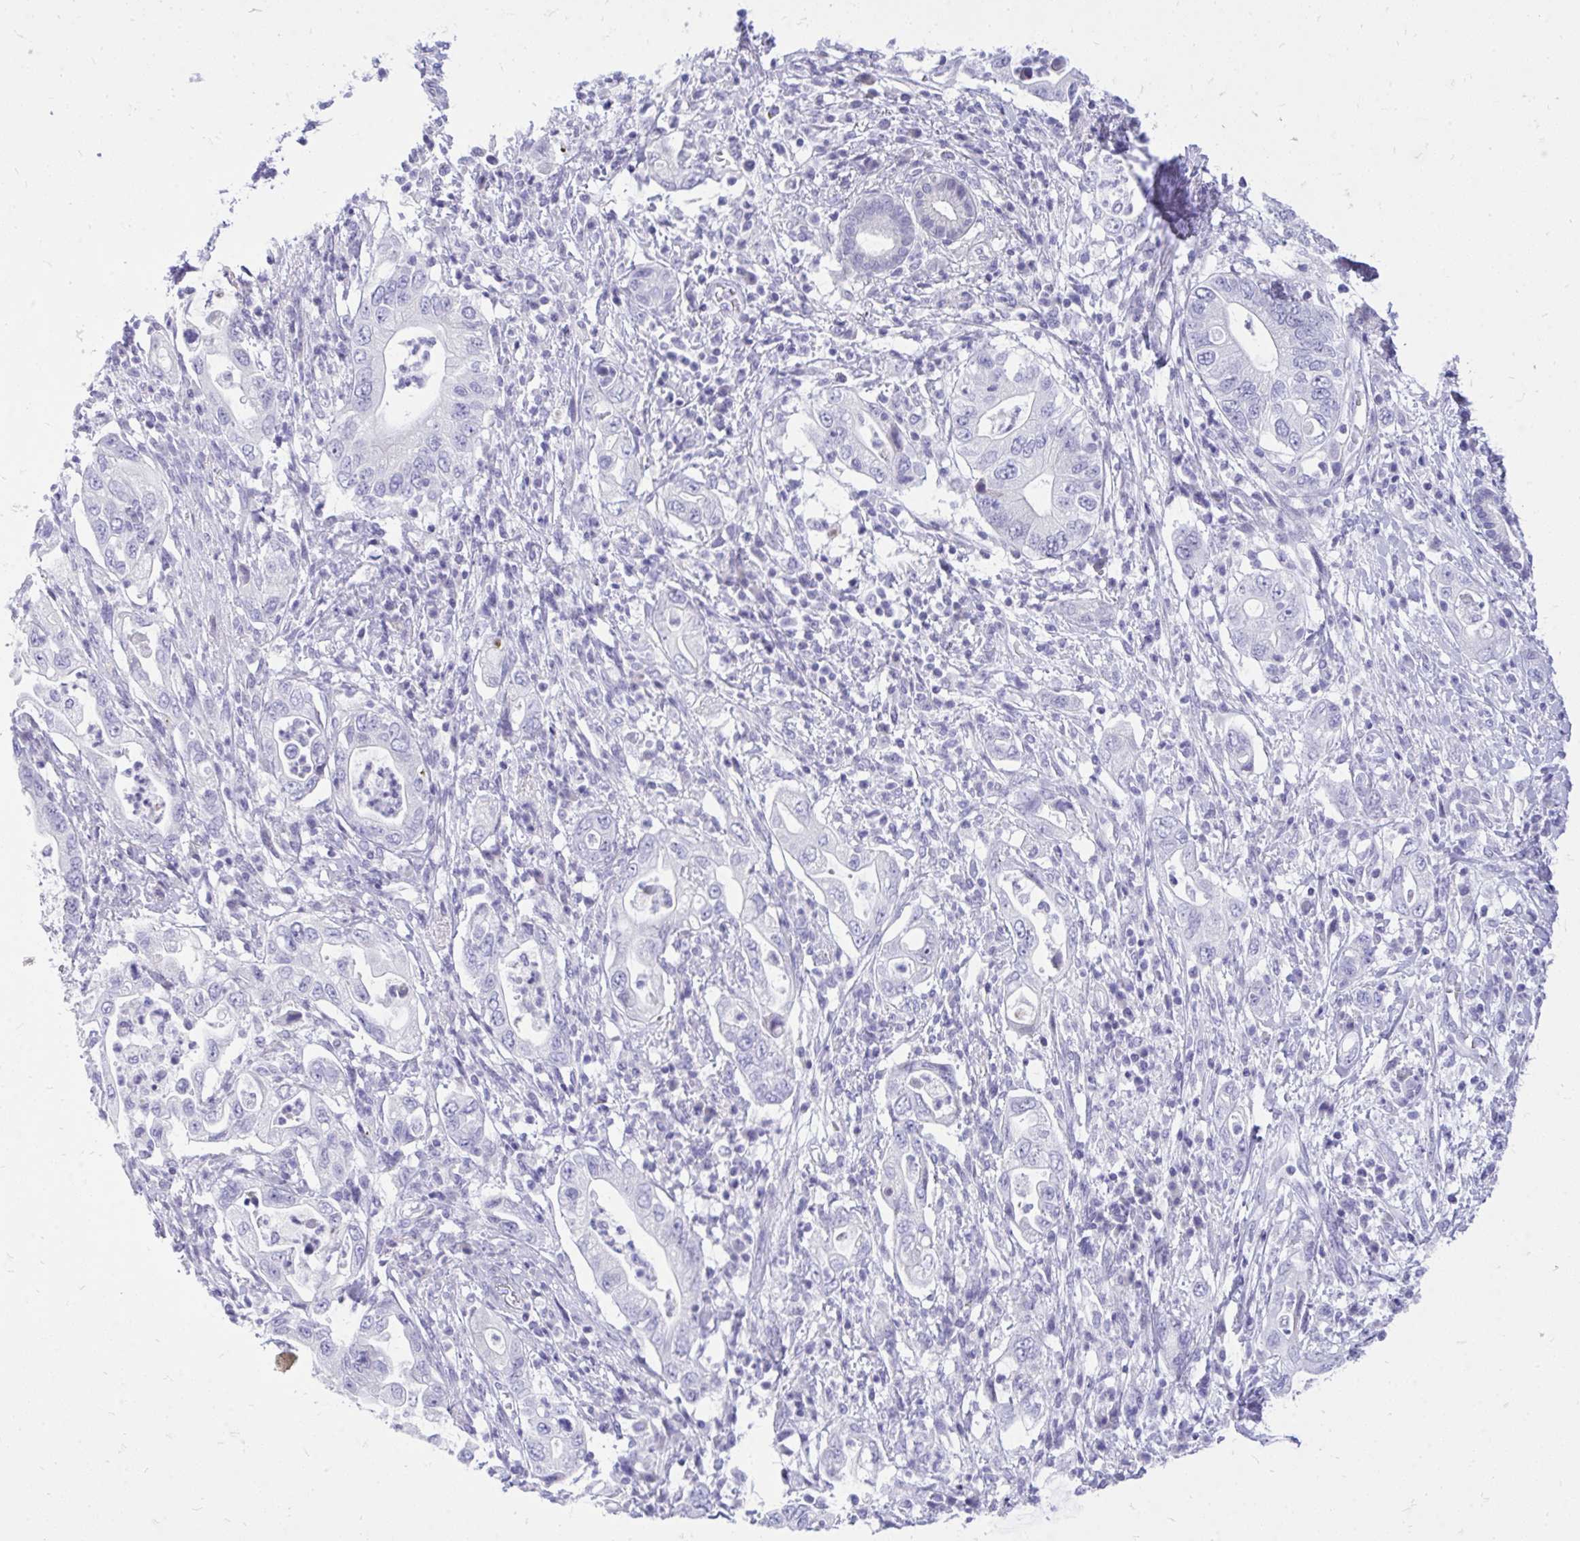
{"staining": {"intensity": "negative", "quantity": "none", "location": "none"}, "tissue": "pancreatic cancer", "cell_type": "Tumor cells", "image_type": "cancer", "snomed": [{"axis": "morphology", "description": "Adenocarcinoma, NOS"}, {"axis": "topography", "description": "Pancreas"}], "caption": "Tumor cells show no significant expression in pancreatic cancer (adenocarcinoma). (DAB (3,3'-diaminobenzidine) IHC visualized using brightfield microscopy, high magnification).", "gene": "GABRA1", "patient": {"sex": "female", "age": 72}}